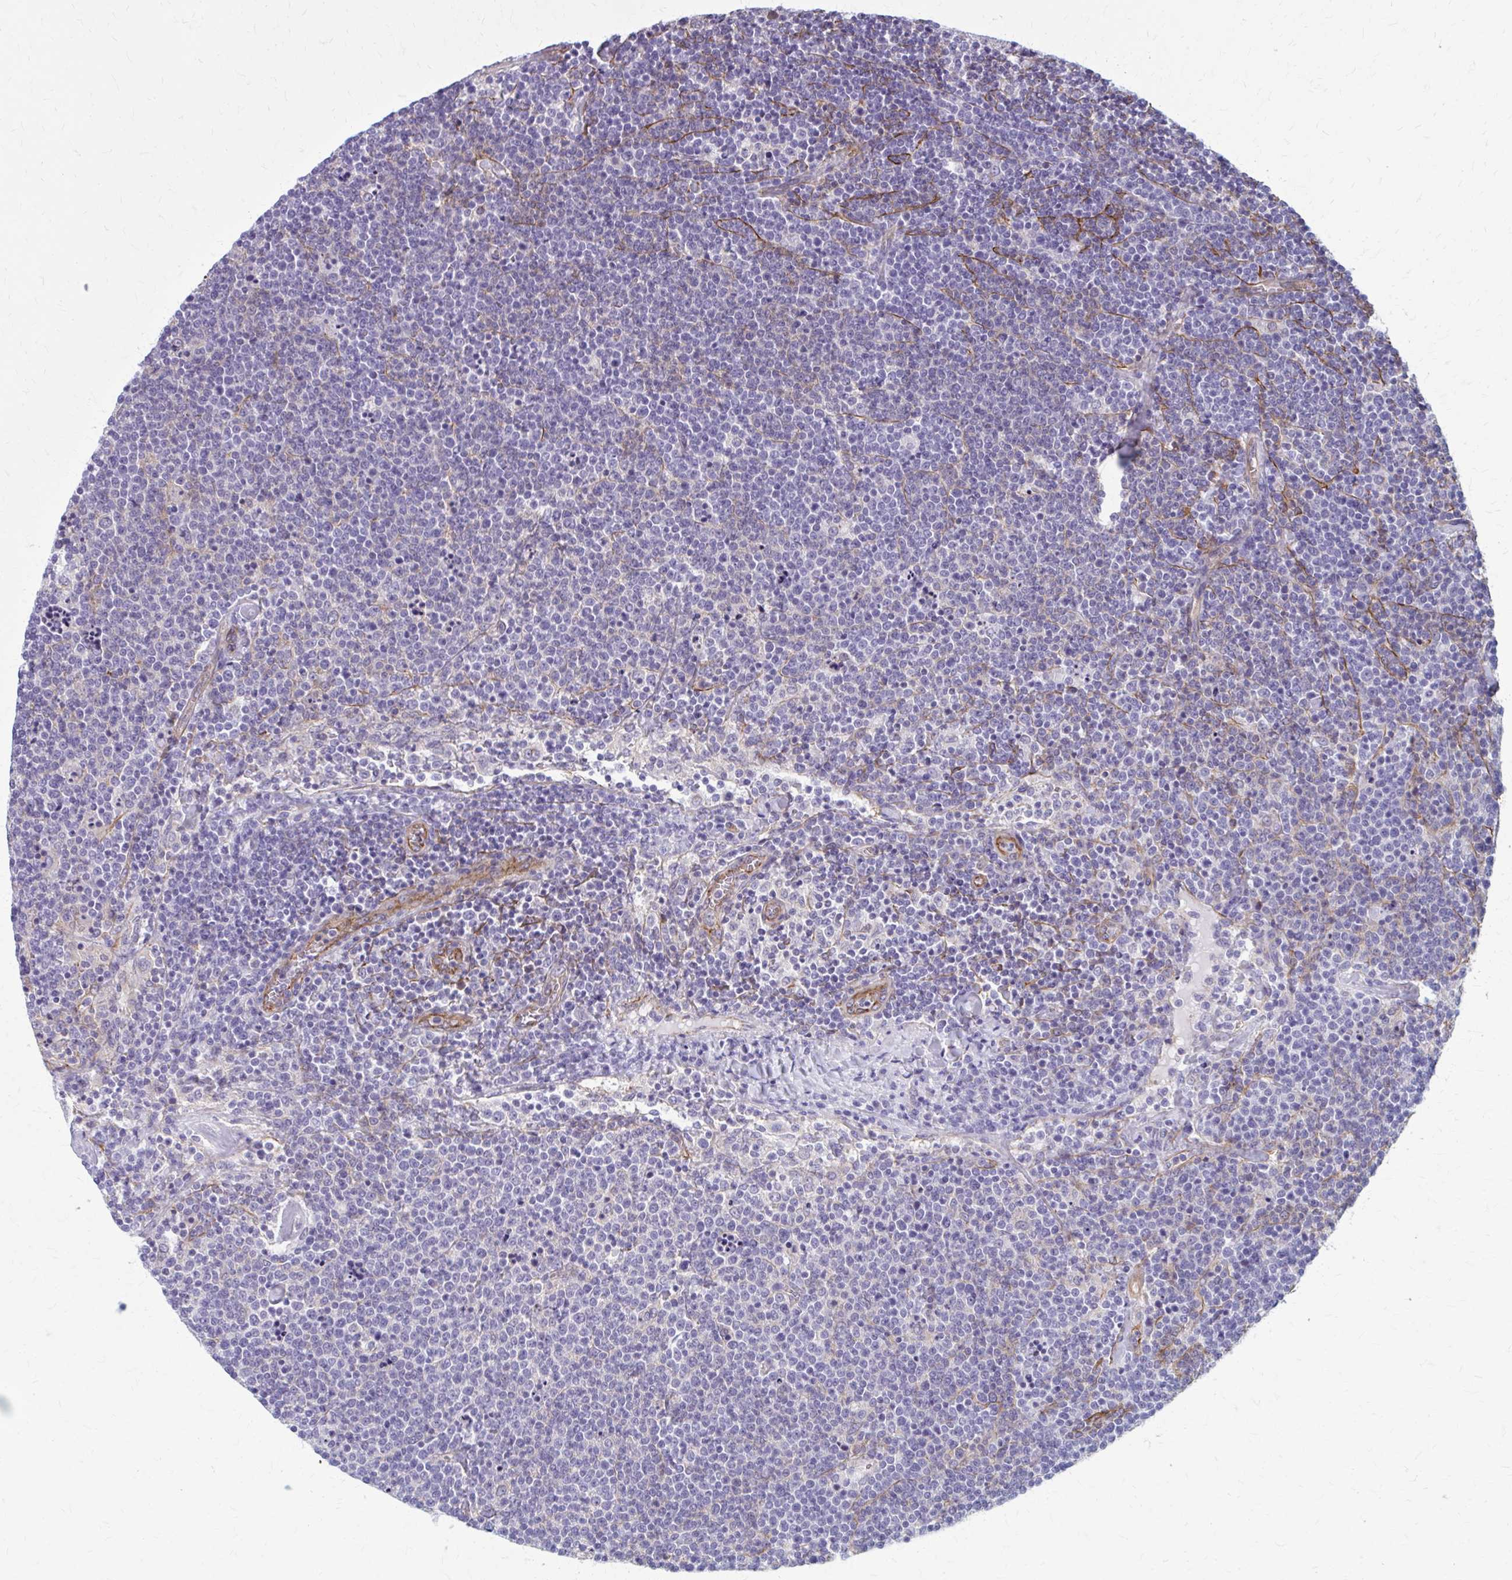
{"staining": {"intensity": "negative", "quantity": "none", "location": "none"}, "tissue": "lymphoma", "cell_type": "Tumor cells", "image_type": "cancer", "snomed": [{"axis": "morphology", "description": "Malignant lymphoma, non-Hodgkin's type, High grade"}, {"axis": "topography", "description": "Lymph node"}], "caption": "High-grade malignant lymphoma, non-Hodgkin's type was stained to show a protein in brown. There is no significant expression in tumor cells.", "gene": "ZDHHC7", "patient": {"sex": "male", "age": 61}}